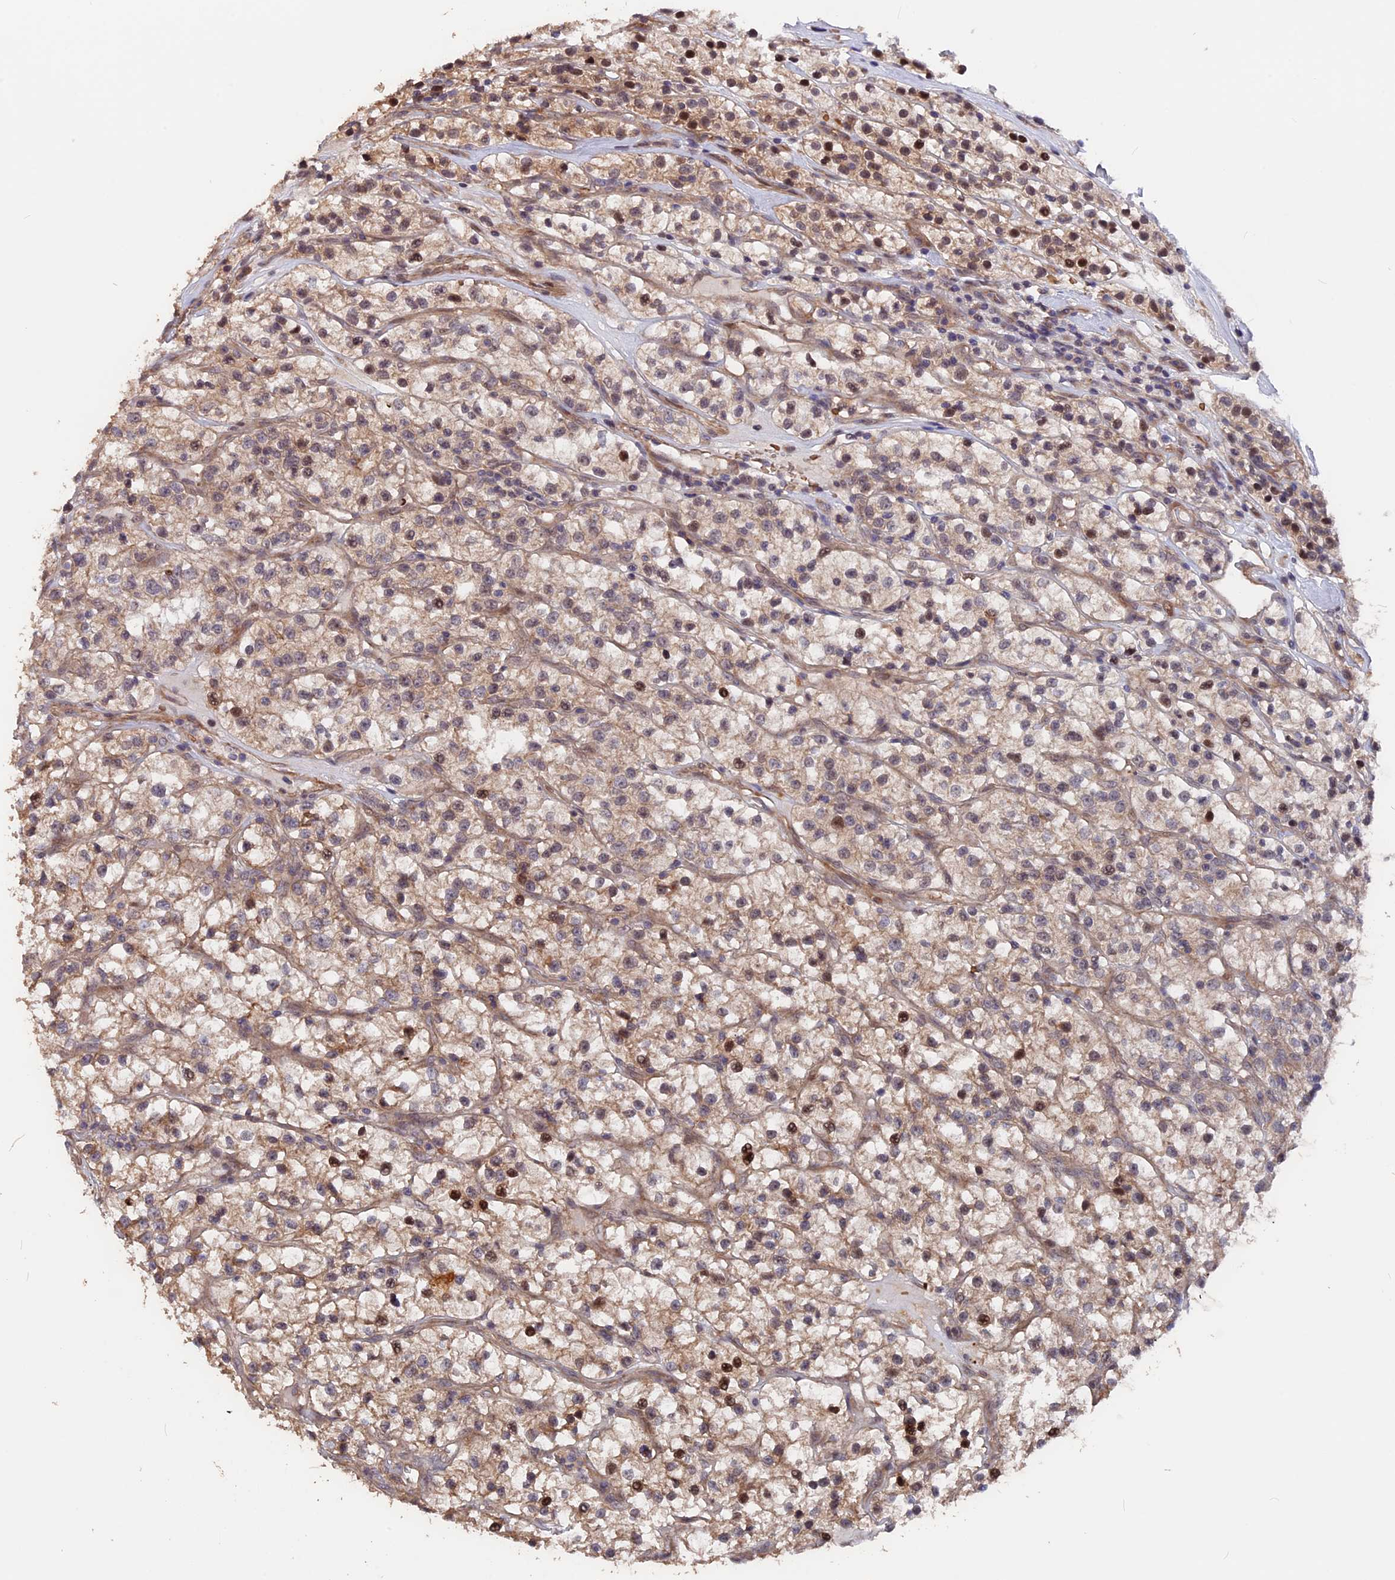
{"staining": {"intensity": "moderate", "quantity": "25%-75%", "location": "cytoplasmic/membranous,nuclear"}, "tissue": "renal cancer", "cell_type": "Tumor cells", "image_type": "cancer", "snomed": [{"axis": "morphology", "description": "Adenocarcinoma, NOS"}, {"axis": "topography", "description": "Kidney"}], "caption": "Human adenocarcinoma (renal) stained with a protein marker reveals moderate staining in tumor cells.", "gene": "ZC3H10", "patient": {"sex": "female", "age": 57}}